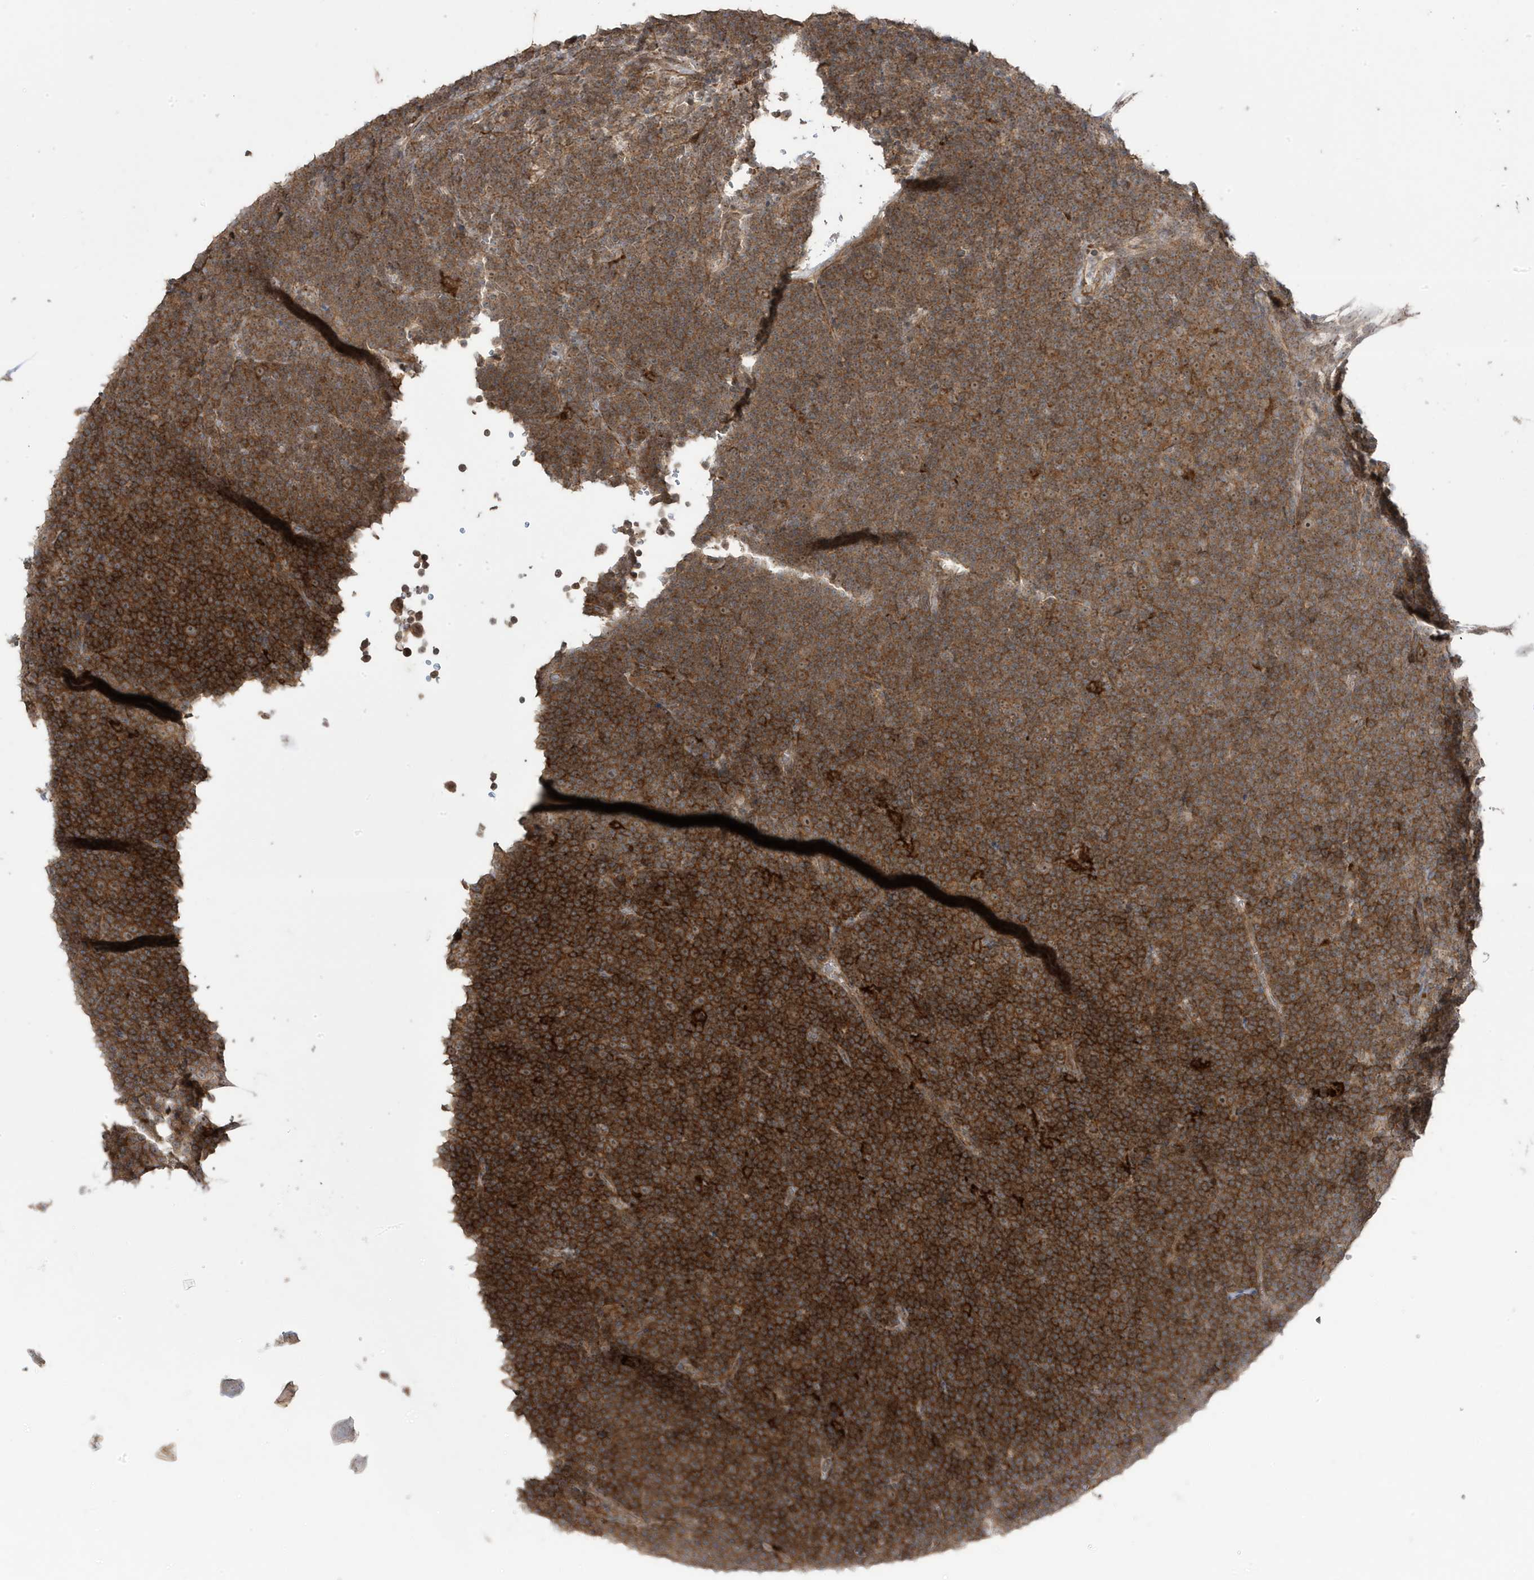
{"staining": {"intensity": "moderate", "quantity": ">75%", "location": "cytoplasmic/membranous"}, "tissue": "lymphoma", "cell_type": "Tumor cells", "image_type": "cancer", "snomed": [{"axis": "morphology", "description": "Malignant lymphoma, non-Hodgkin's type, Low grade"}, {"axis": "topography", "description": "Lymph node"}], "caption": "Human low-grade malignant lymphoma, non-Hodgkin's type stained for a protein (brown) reveals moderate cytoplasmic/membranous positive staining in approximately >75% of tumor cells.", "gene": "CETN3", "patient": {"sex": "female", "age": 67}}